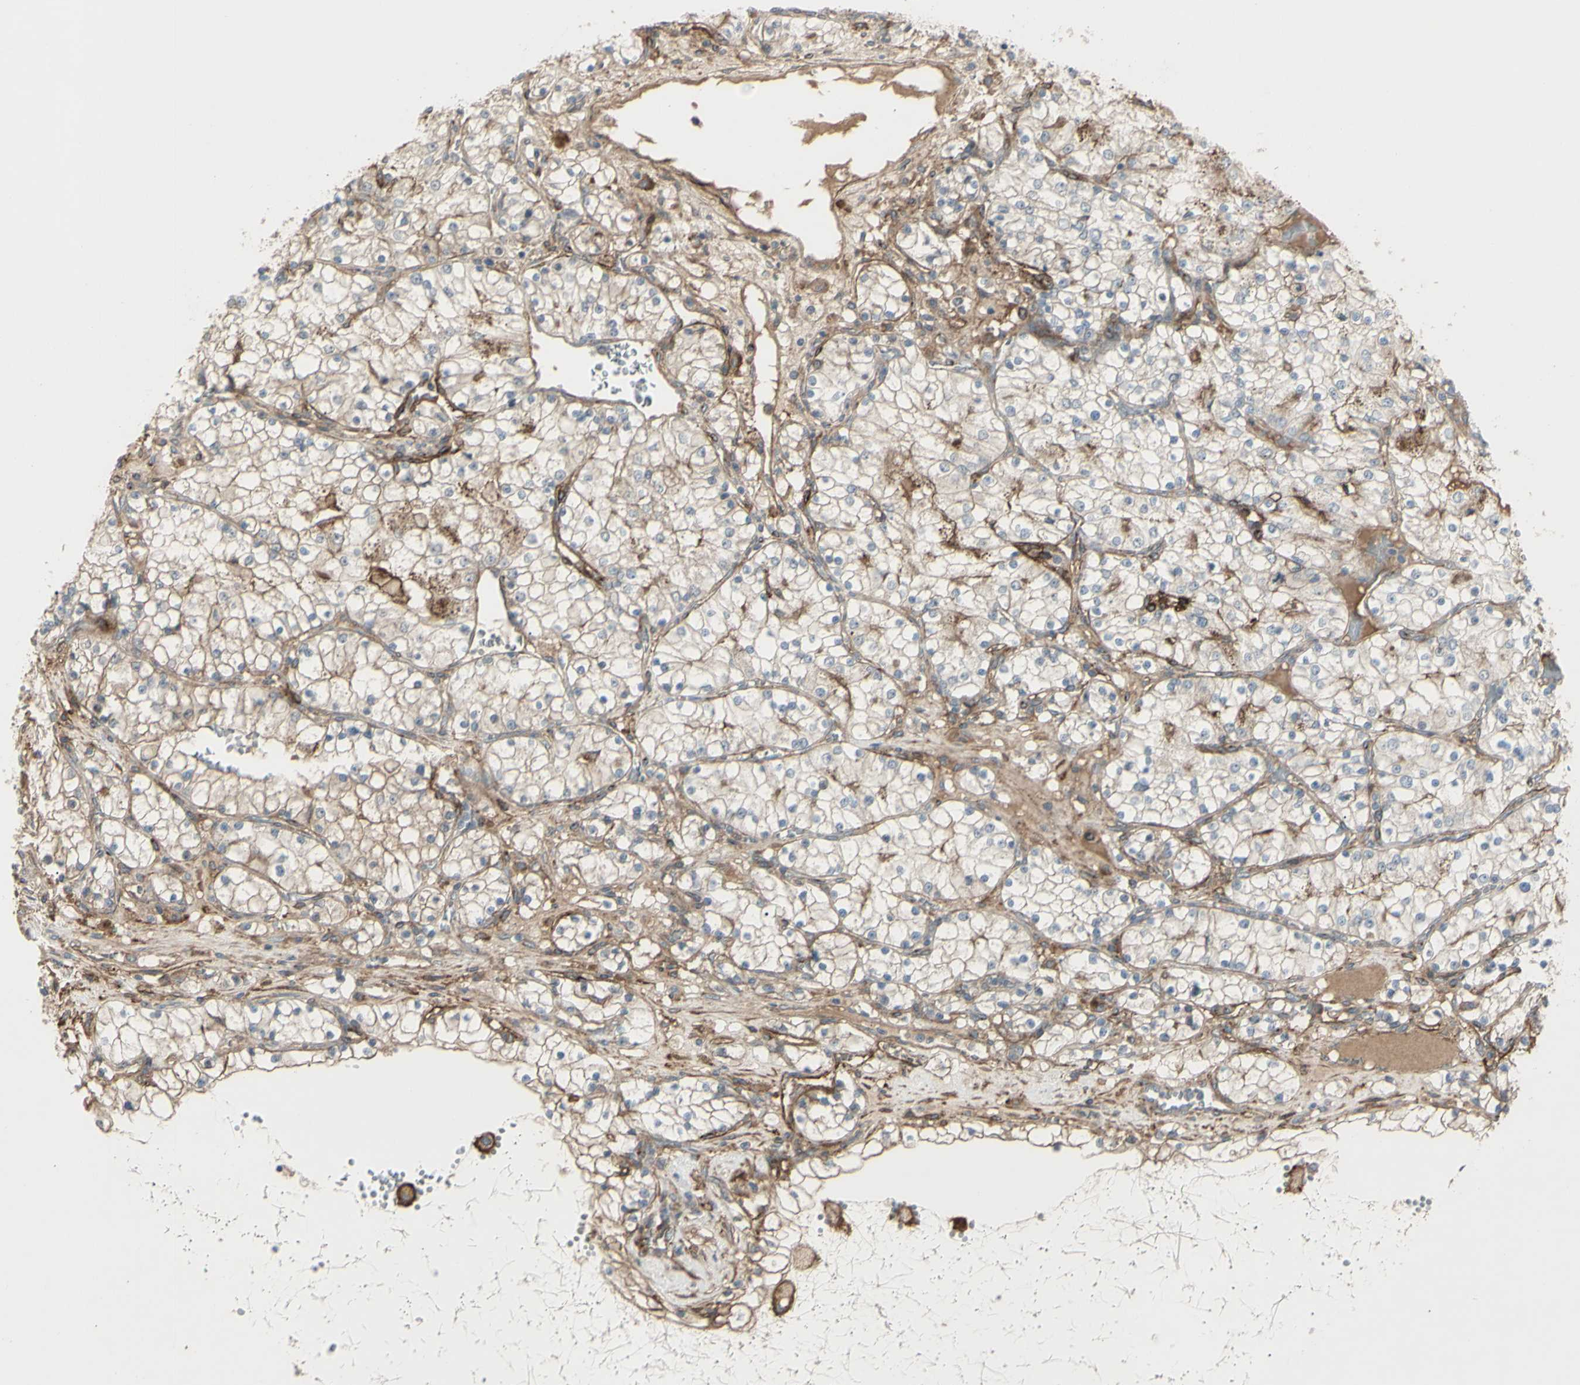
{"staining": {"intensity": "weak", "quantity": "<25%", "location": "cytoplasmic/membranous"}, "tissue": "renal cancer", "cell_type": "Tumor cells", "image_type": "cancer", "snomed": [{"axis": "morphology", "description": "Adenocarcinoma, NOS"}, {"axis": "topography", "description": "Kidney"}], "caption": "Micrograph shows no significant protein expression in tumor cells of adenocarcinoma (renal).", "gene": "CD276", "patient": {"sex": "male", "age": 68}}